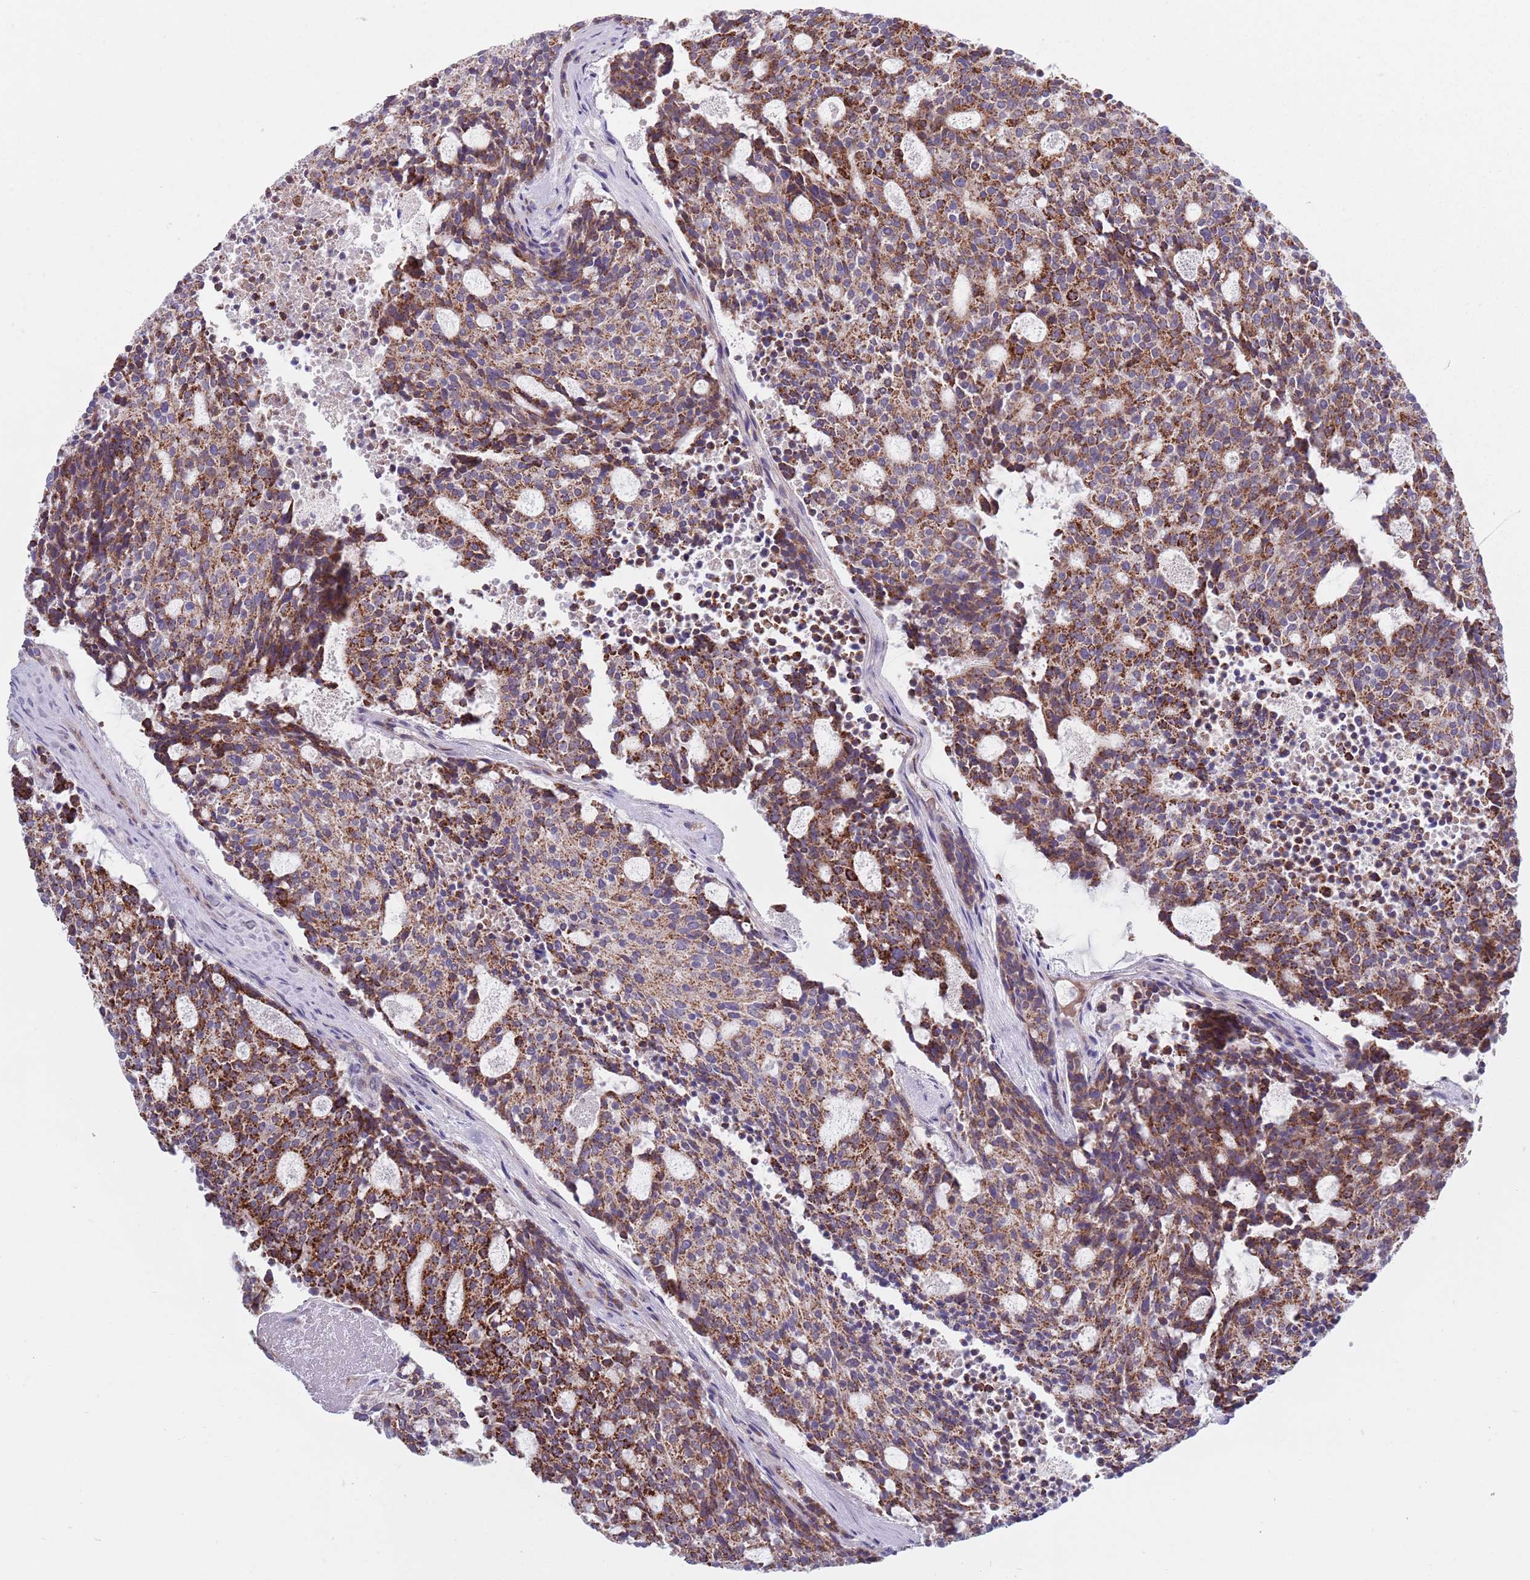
{"staining": {"intensity": "strong", "quantity": ">75%", "location": "cytoplasmic/membranous"}, "tissue": "carcinoid", "cell_type": "Tumor cells", "image_type": "cancer", "snomed": [{"axis": "morphology", "description": "Carcinoid, malignant, NOS"}, {"axis": "topography", "description": "Pancreas"}], "caption": "Strong cytoplasmic/membranous protein staining is appreciated in approximately >75% of tumor cells in malignant carcinoid.", "gene": "TYW1", "patient": {"sex": "female", "age": 54}}